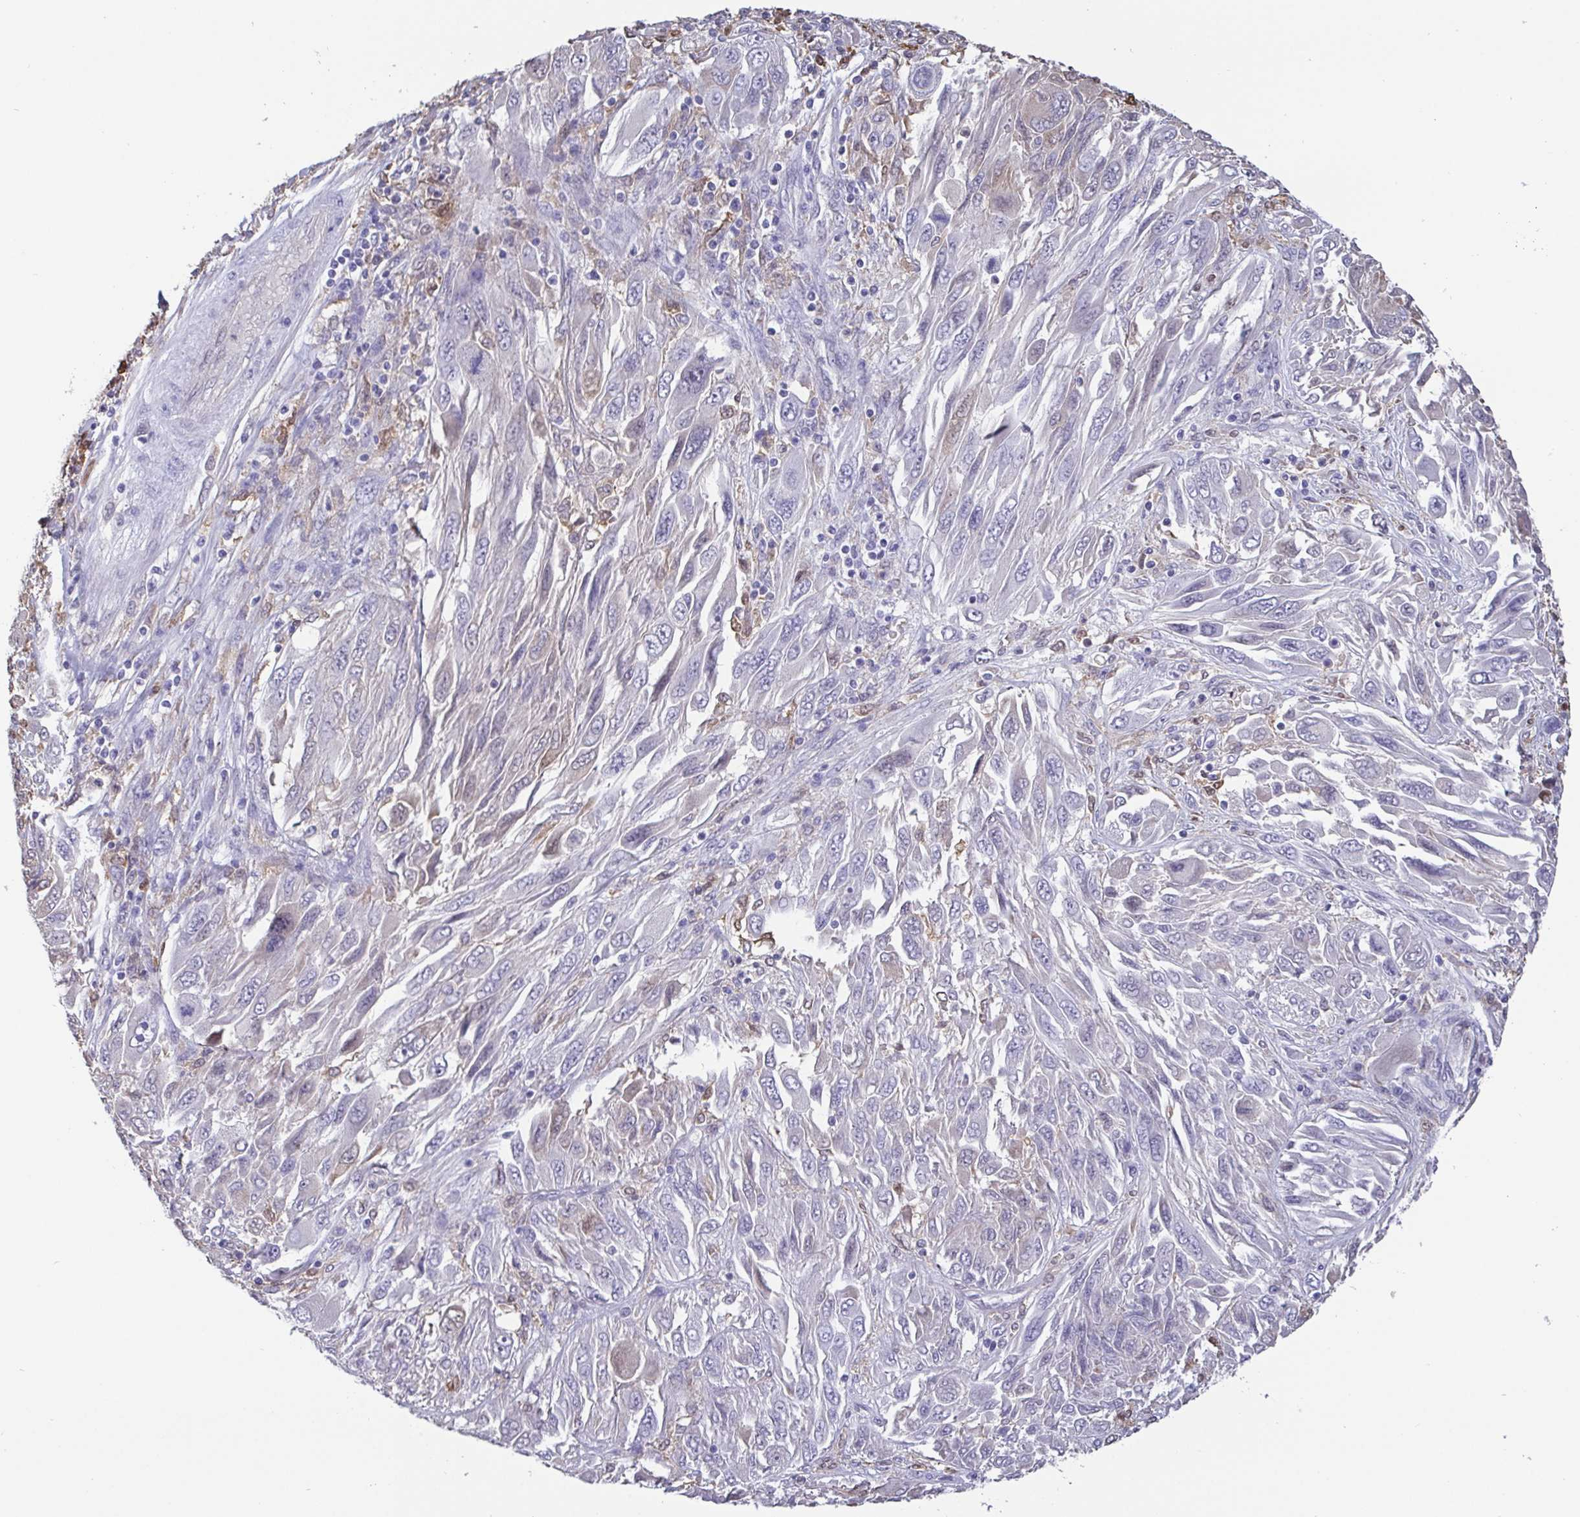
{"staining": {"intensity": "negative", "quantity": "none", "location": "none"}, "tissue": "melanoma", "cell_type": "Tumor cells", "image_type": "cancer", "snomed": [{"axis": "morphology", "description": "Malignant melanoma, NOS"}, {"axis": "topography", "description": "Skin"}], "caption": "The micrograph shows no significant expression in tumor cells of melanoma.", "gene": "IDH1", "patient": {"sex": "female", "age": 91}}